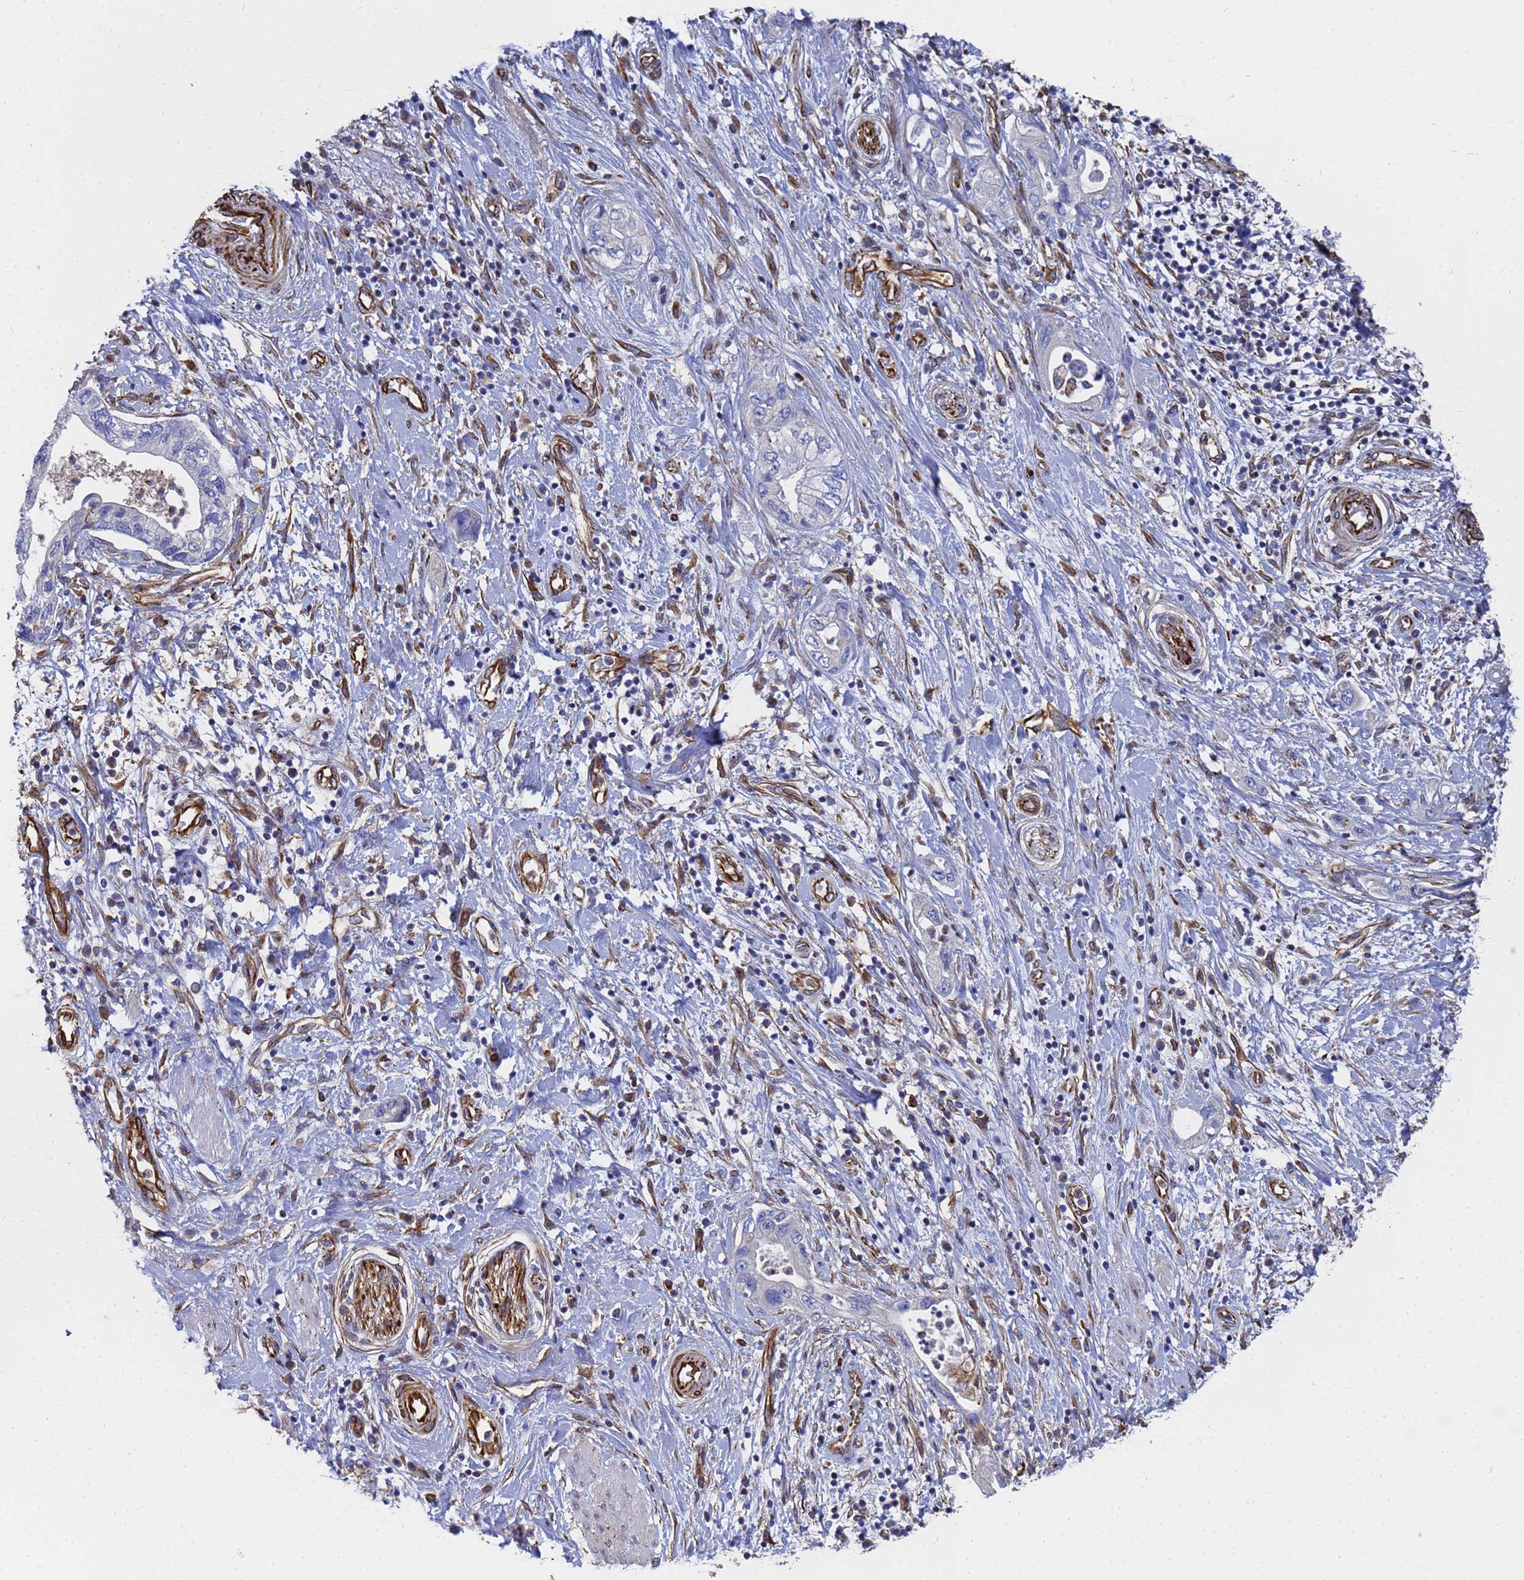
{"staining": {"intensity": "negative", "quantity": "none", "location": "none"}, "tissue": "pancreatic cancer", "cell_type": "Tumor cells", "image_type": "cancer", "snomed": [{"axis": "morphology", "description": "Adenocarcinoma, NOS"}, {"axis": "topography", "description": "Pancreas"}], "caption": "IHC micrograph of neoplastic tissue: human adenocarcinoma (pancreatic) stained with DAB displays no significant protein expression in tumor cells. (DAB (3,3'-diaminobenzidine) immunohistochemistry with hematoxylin counter stain).", "gene": "SYT13", "patient": {"sex": "female", "age": 73}}